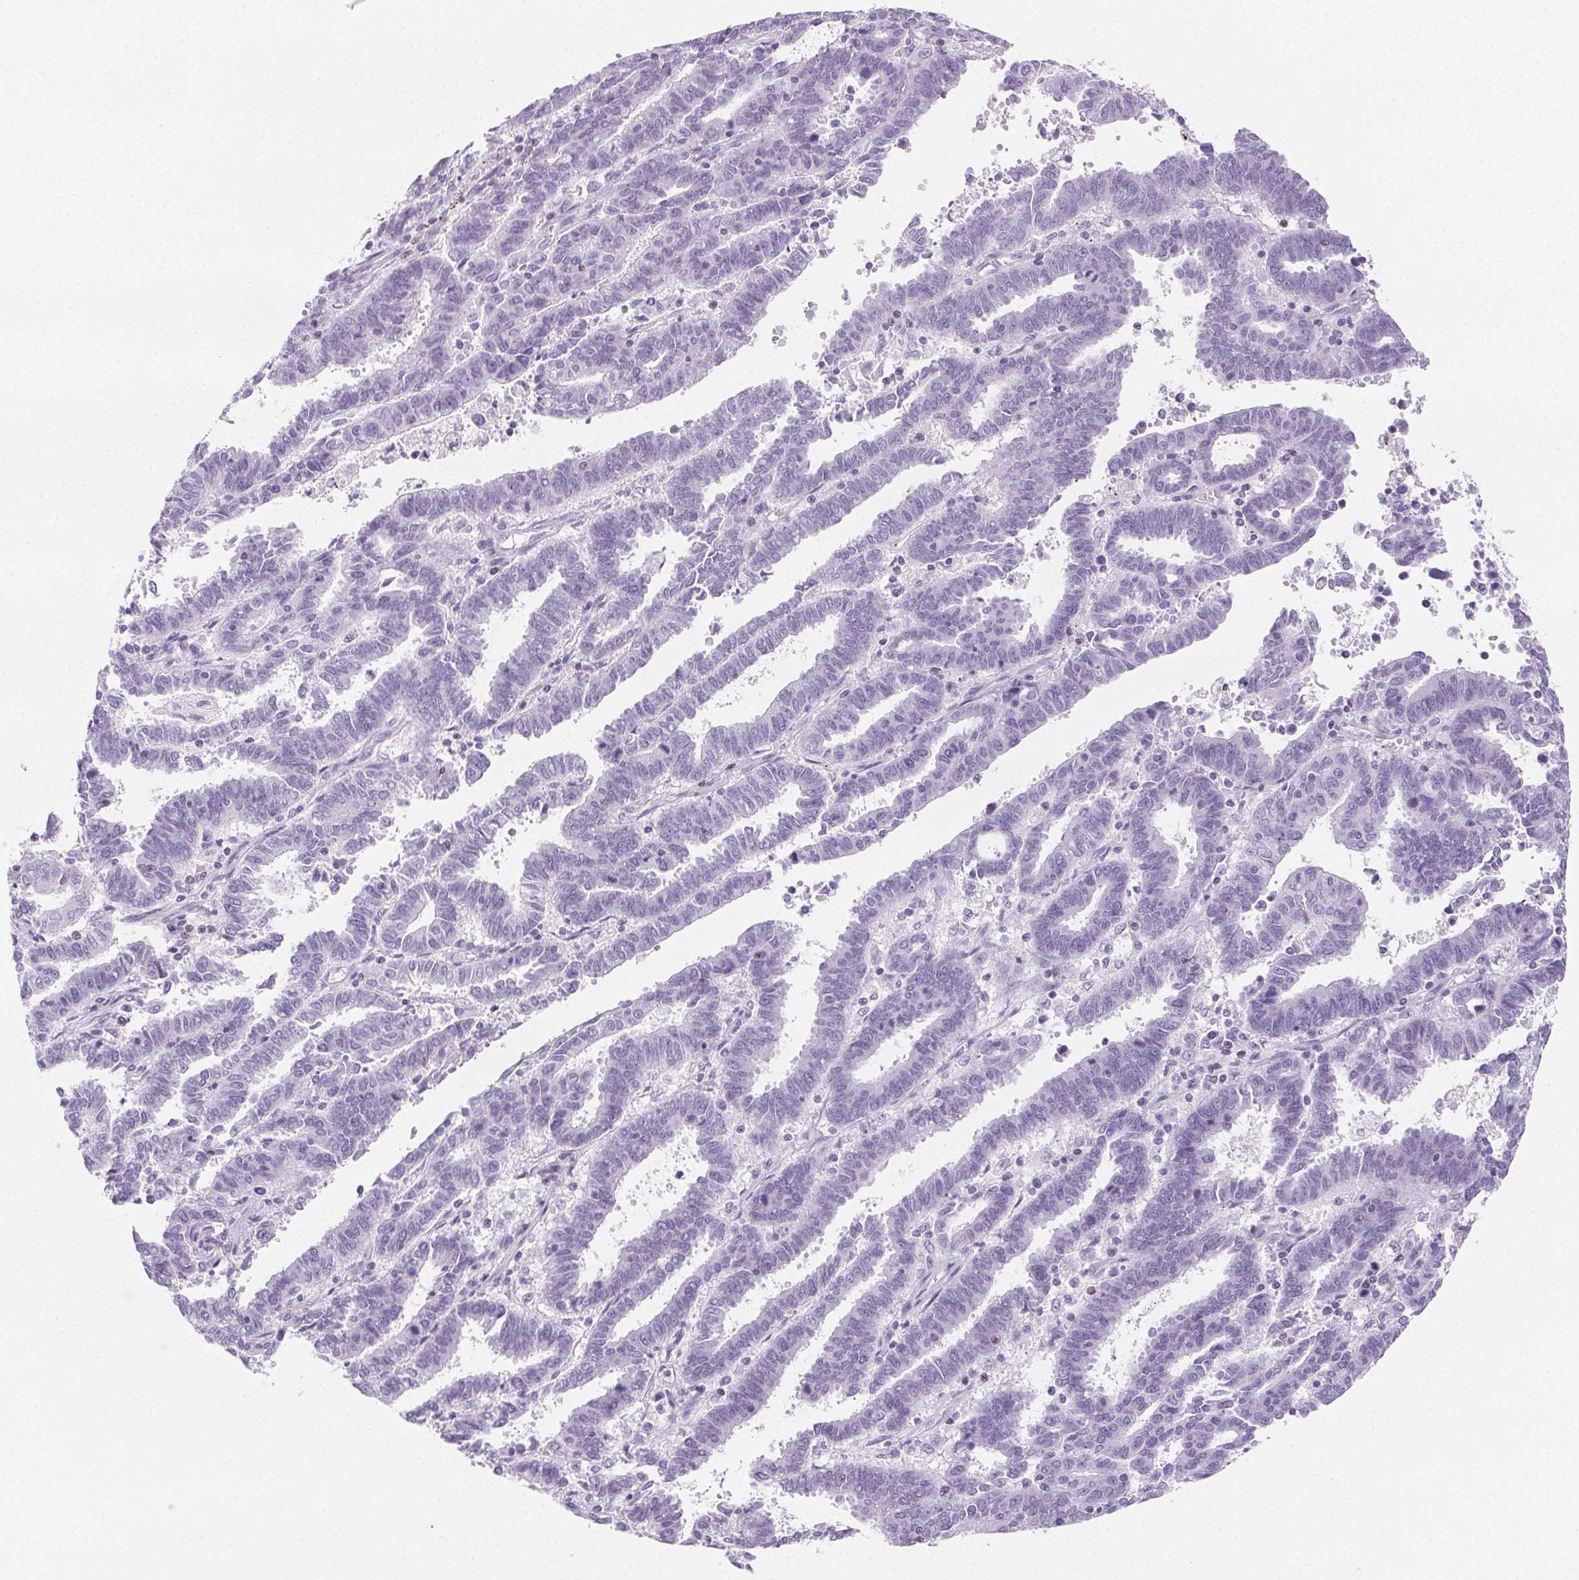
{"staining": {"intensity": "negative", "quantity": "none", "location": "none"}, "tissue": "endometrial cancer", "cell_type": "Tumor cells", "image_type": "cancer", "snomed": [{"axis": "morphology", "description": "Adenocarcinoma, NOS"}, {"axis": "topography", "description": "Uterus"}], "caption": "Immunohistochemical staining of endometrial cancer displays no significant expression in tumor cells. (IHC, brightfield microscopy, high magnification).", "gene": "BEND2", "patient": {"sex": "female", "age": 83}}